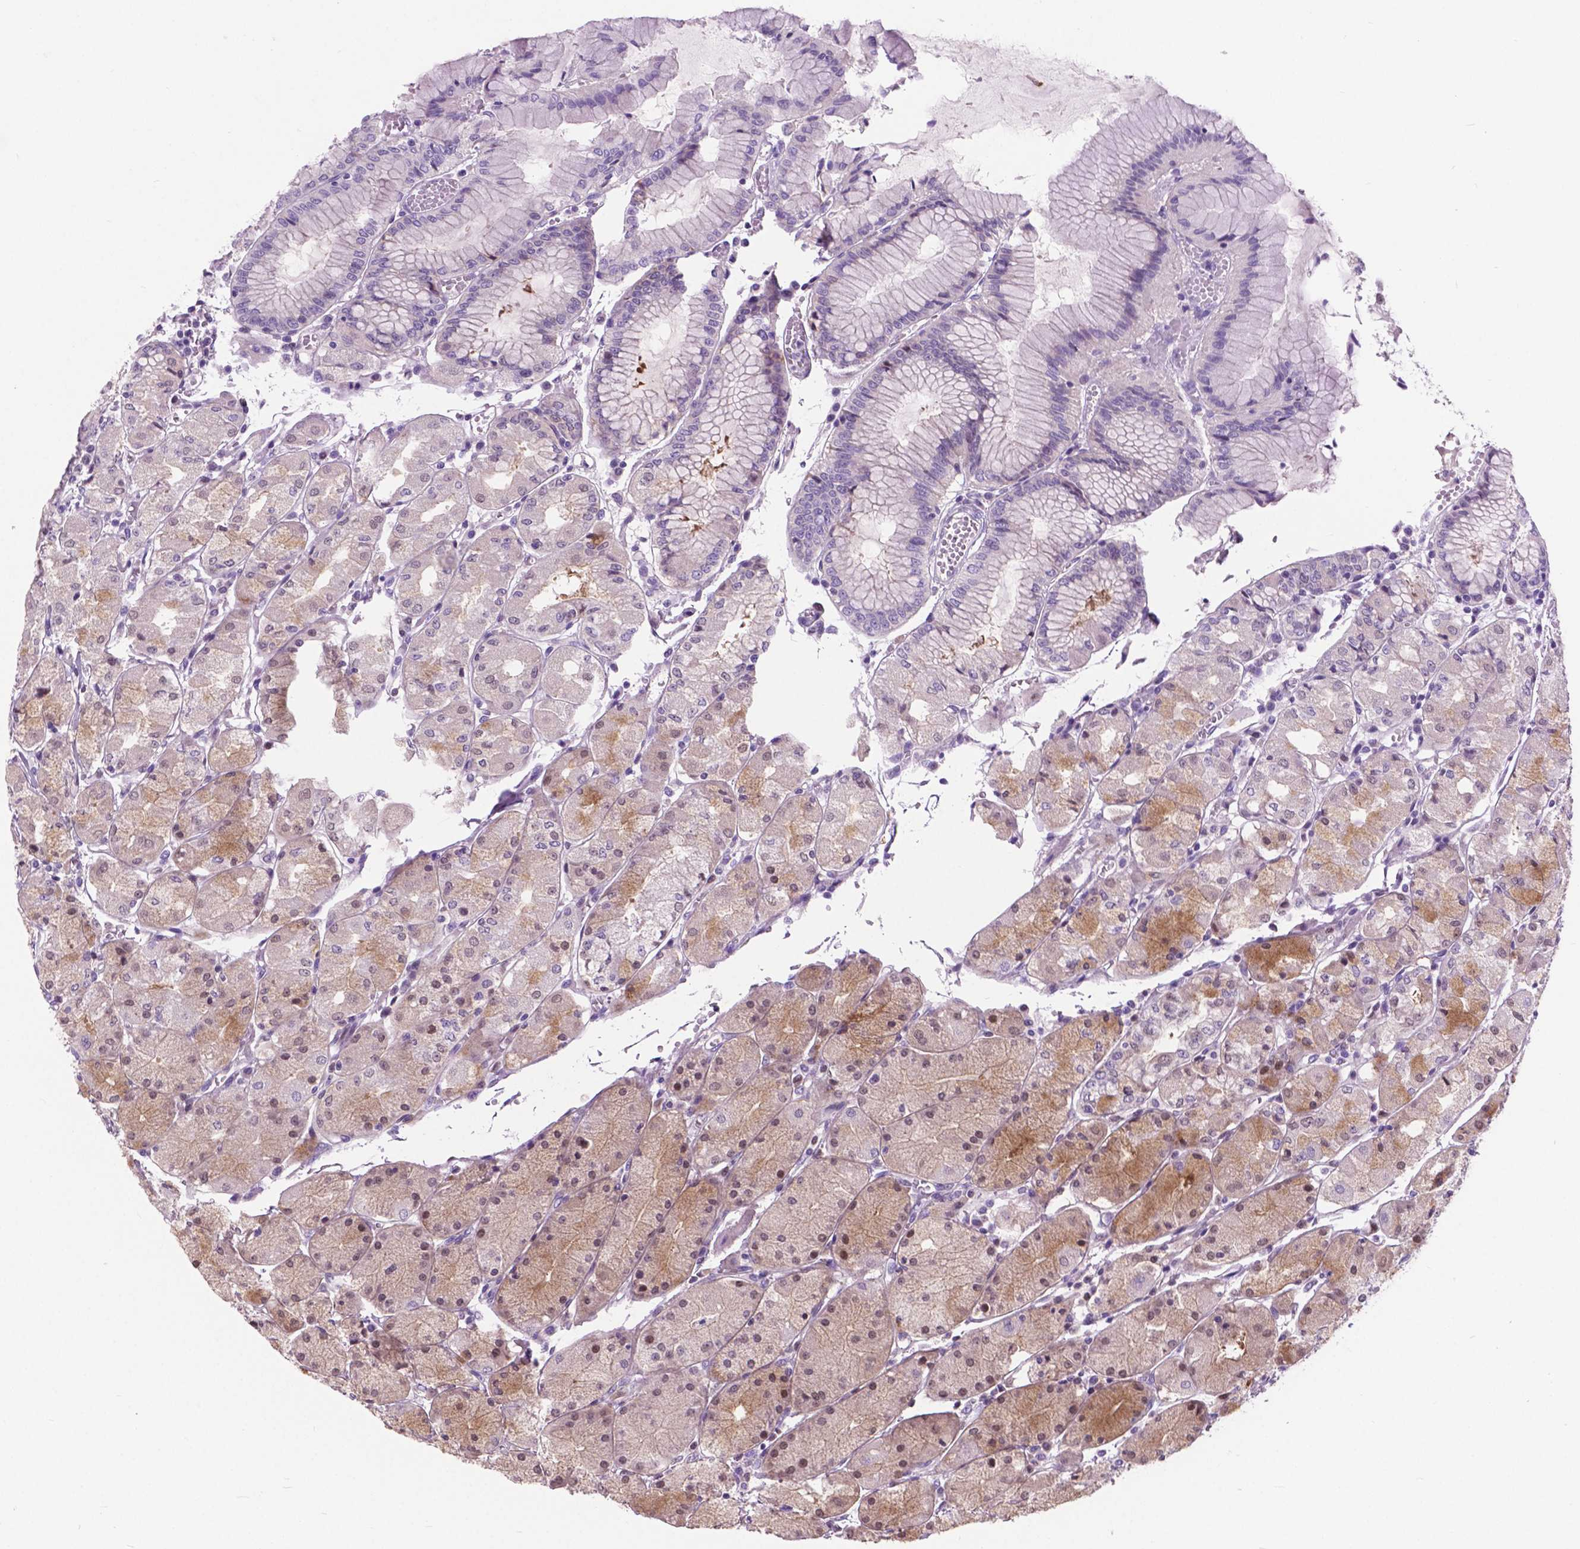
{"staining": {"intensity": "weak", "quantity": "<25%", "location": "cytoplasmic/membranous,nuclear"}, "tissue": "stomach", "cell_type": "Glandular cells", "image_type": "normal", "snomed": [{"axis": "morphology", "description": "Normal tissue, NOS"}, {"axis": "topography", "description": "Stomach, upper"}], "caption": "Unremarkable stomach was stained to show a protein in brown. There is no significant expression in glandular cells. The staining was performed using DAB to visualize the protein expression in brown, while the nuclei were stained in blue with hematoxylin (Magnification: 20x).", "gene": "ARMS2", "patient": {"sex": "male", "age": 69}}